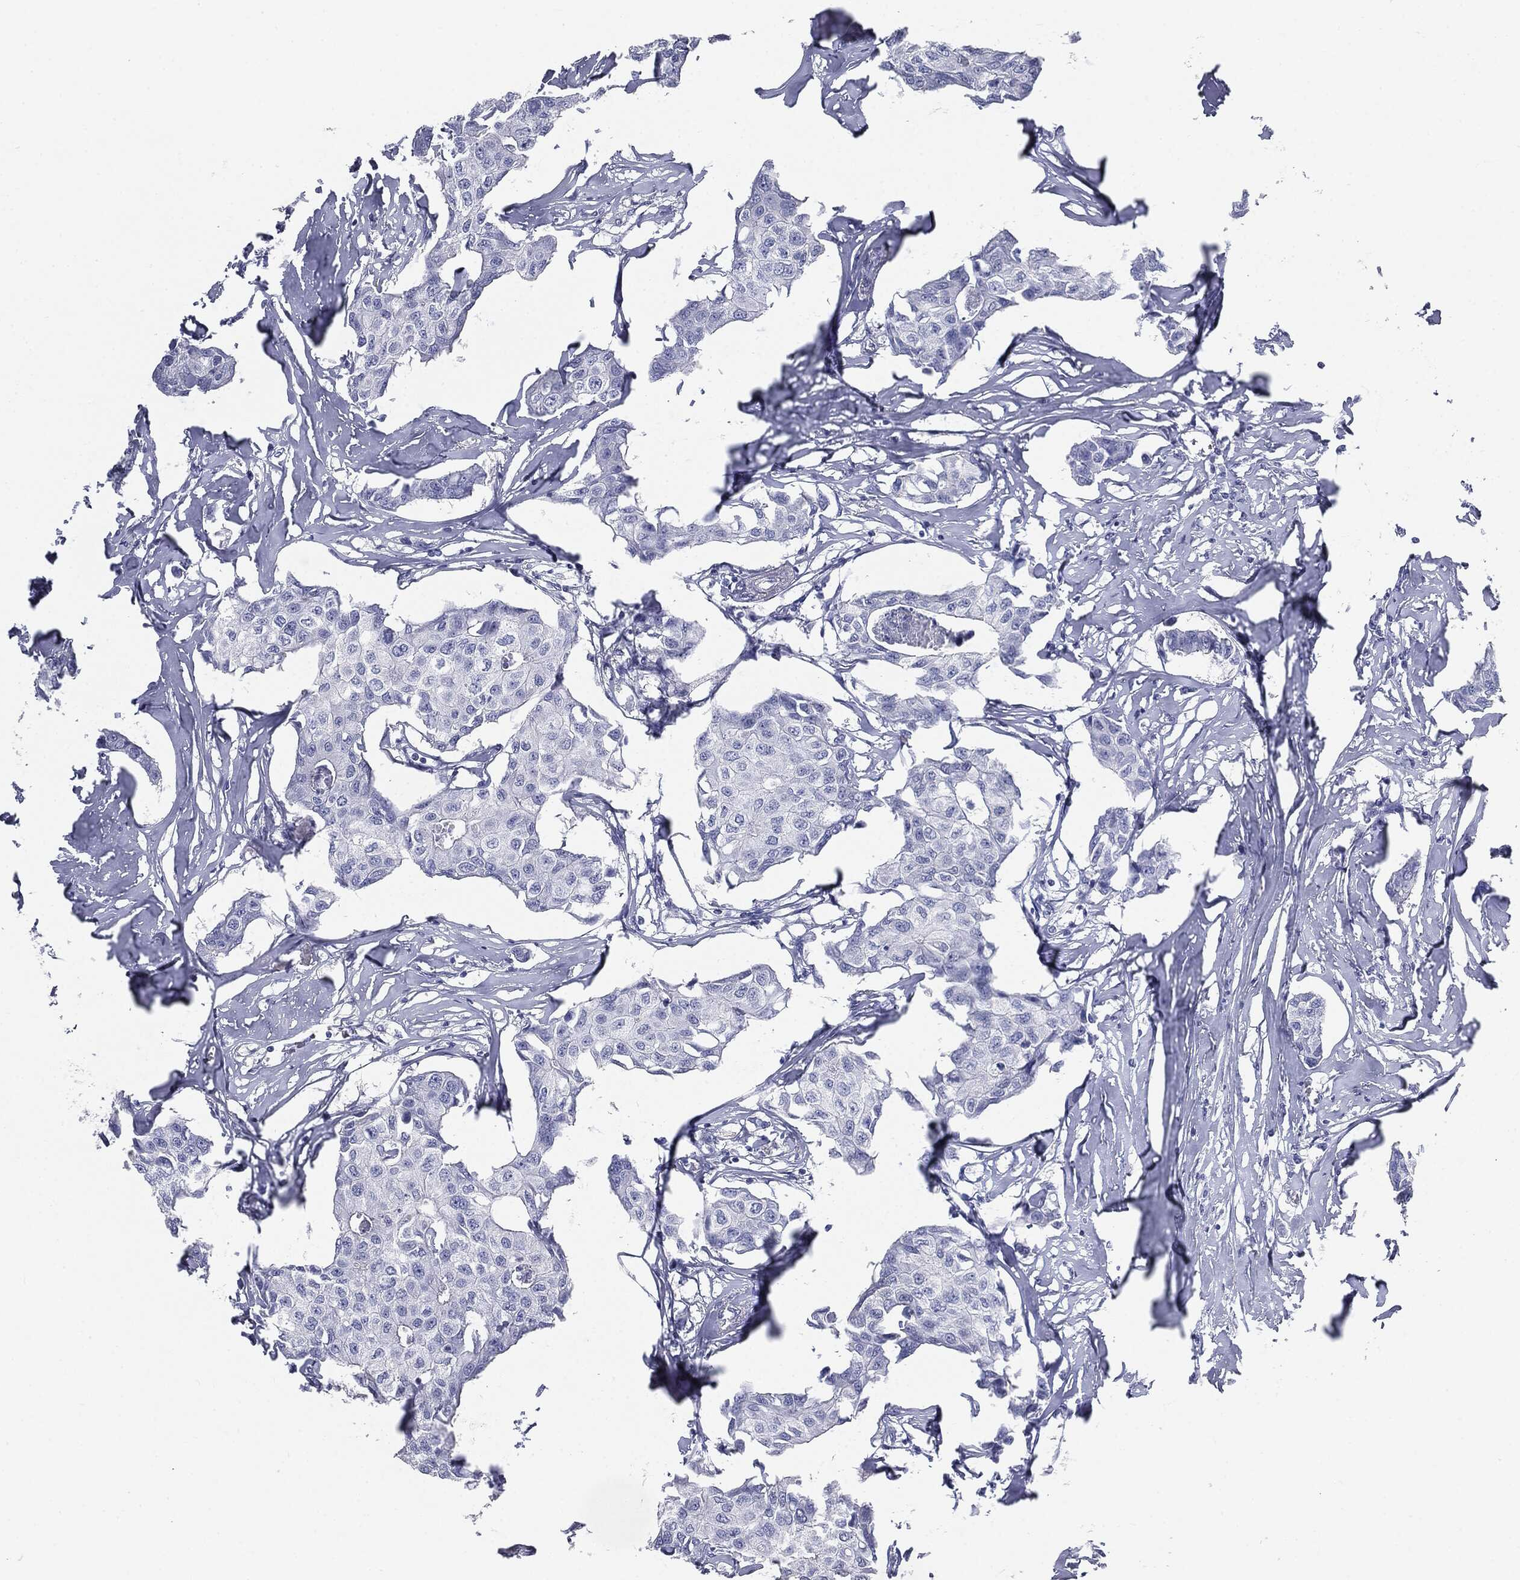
{"staining": {"intensity": "negative", "quantity": "none", "location": "none"}, "tissue": "breast cancer", "cell_type": "Tumor cells", "image_type": "cancer", "snomed": [{"axis": "morphology", "description": "Duct carcinoma"}, {"axis": "topography", "description": "Breast"}], "caption": "A photomicrograph of breast intraductal carcinoma stained for a protein demonstrates no brown staining in tumor cells.", "gene": "CUZD1", "patient": {"sex": "female", "age": 80}}